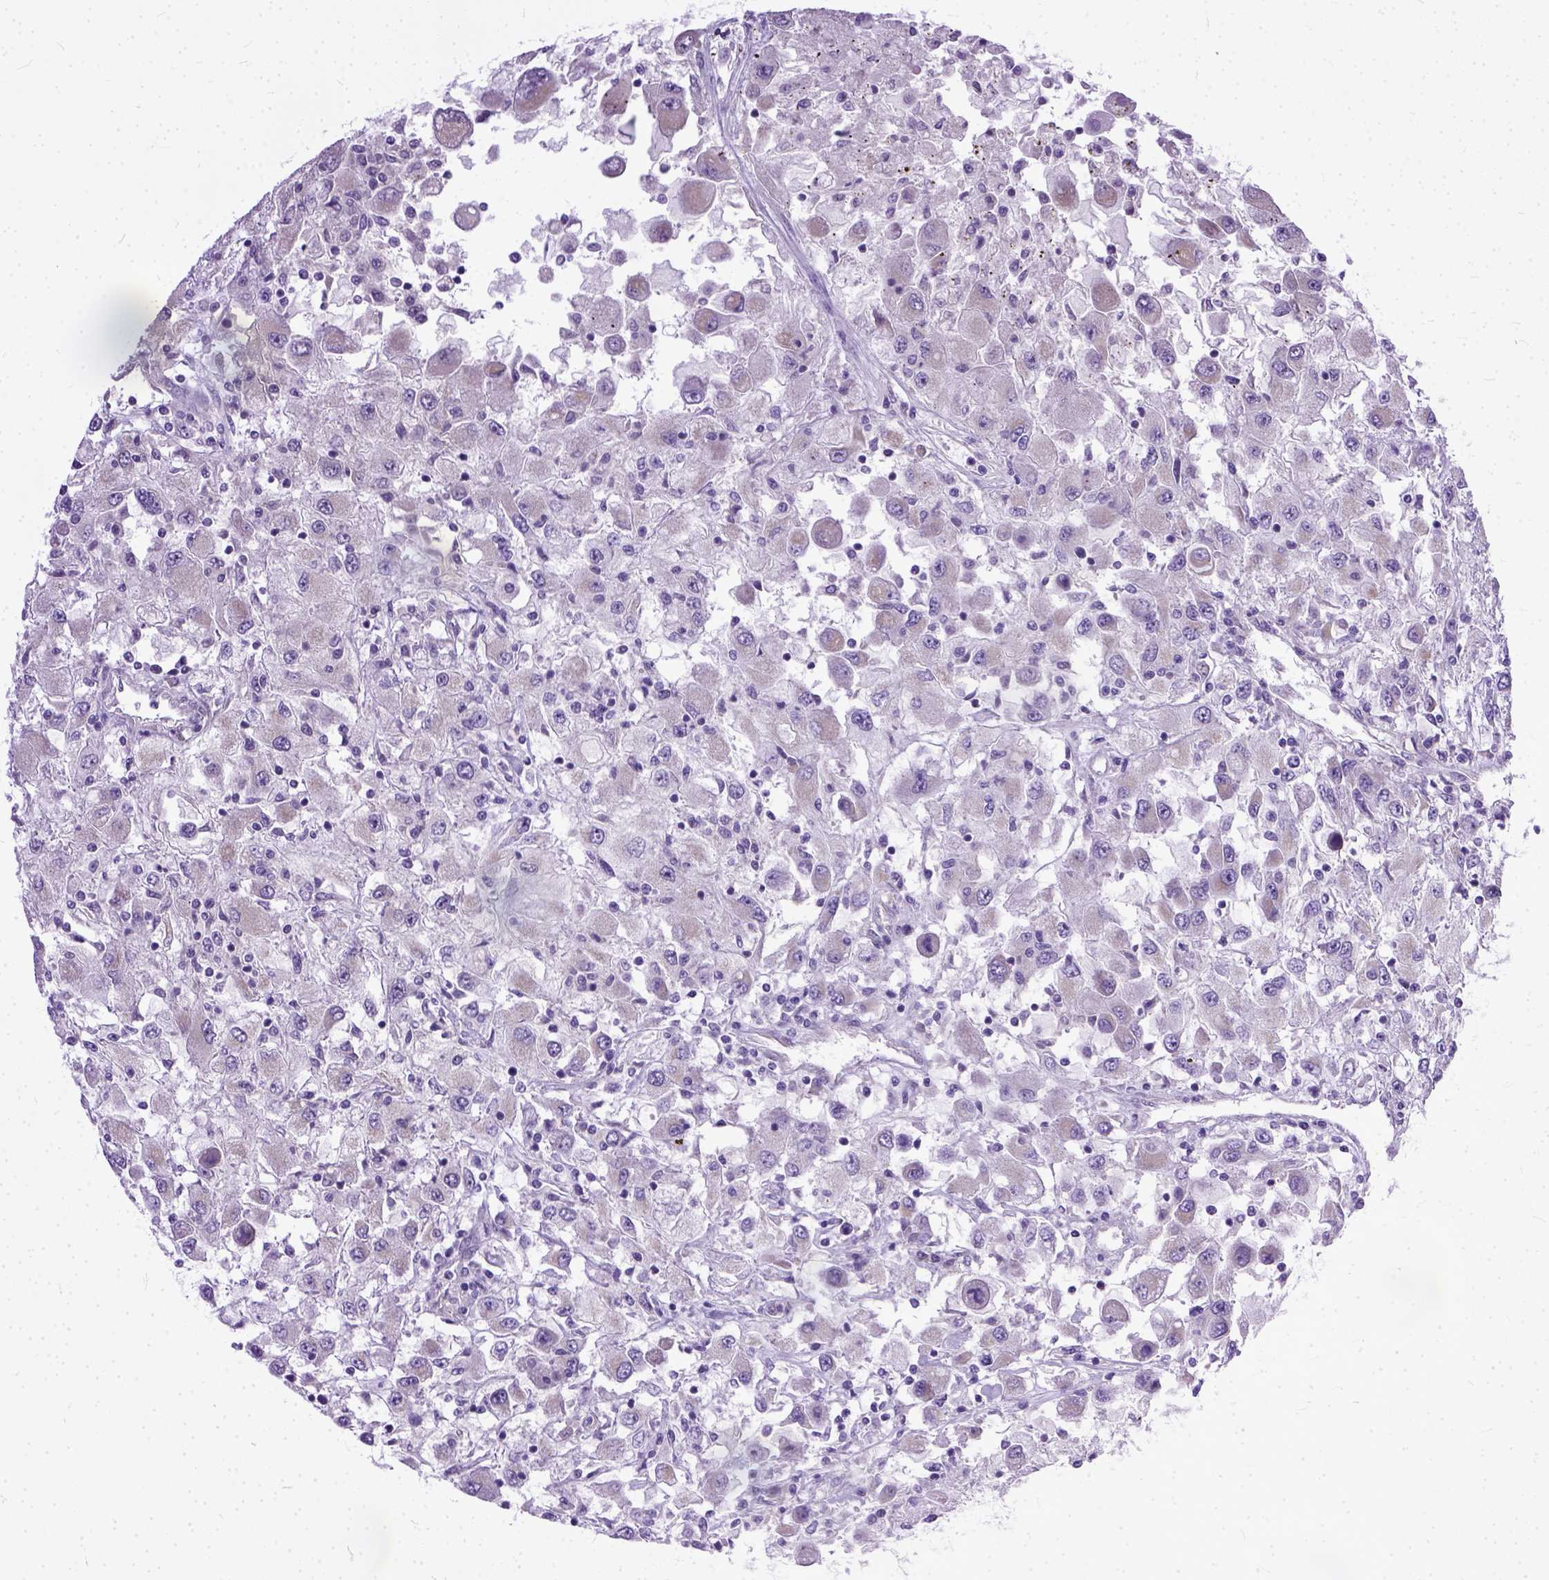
{"staining": {"intensity": "negative", "quantity": "none", "location": "none"}, "tissue": "renal cancer", "cell_type": "Tumor cells", "image_type": "cancer", "snomed": [{"axis": "morphology", "description": "Adenocarcinoma, NOS"}, {"axis": "topography", "description": "Kidney"}], "caption": "An immunohistochemistry photomicrograph of renal adenocarcinoma is shown. There is no staining in tumor cells of renal adenocarcinoma. (DAB (3,3'-diaminobenzidine) immunohistochemistry with hematoxylin counter stain).", "gene": "TCEAL7", "patient": {"sex": "female", "age": 67}}